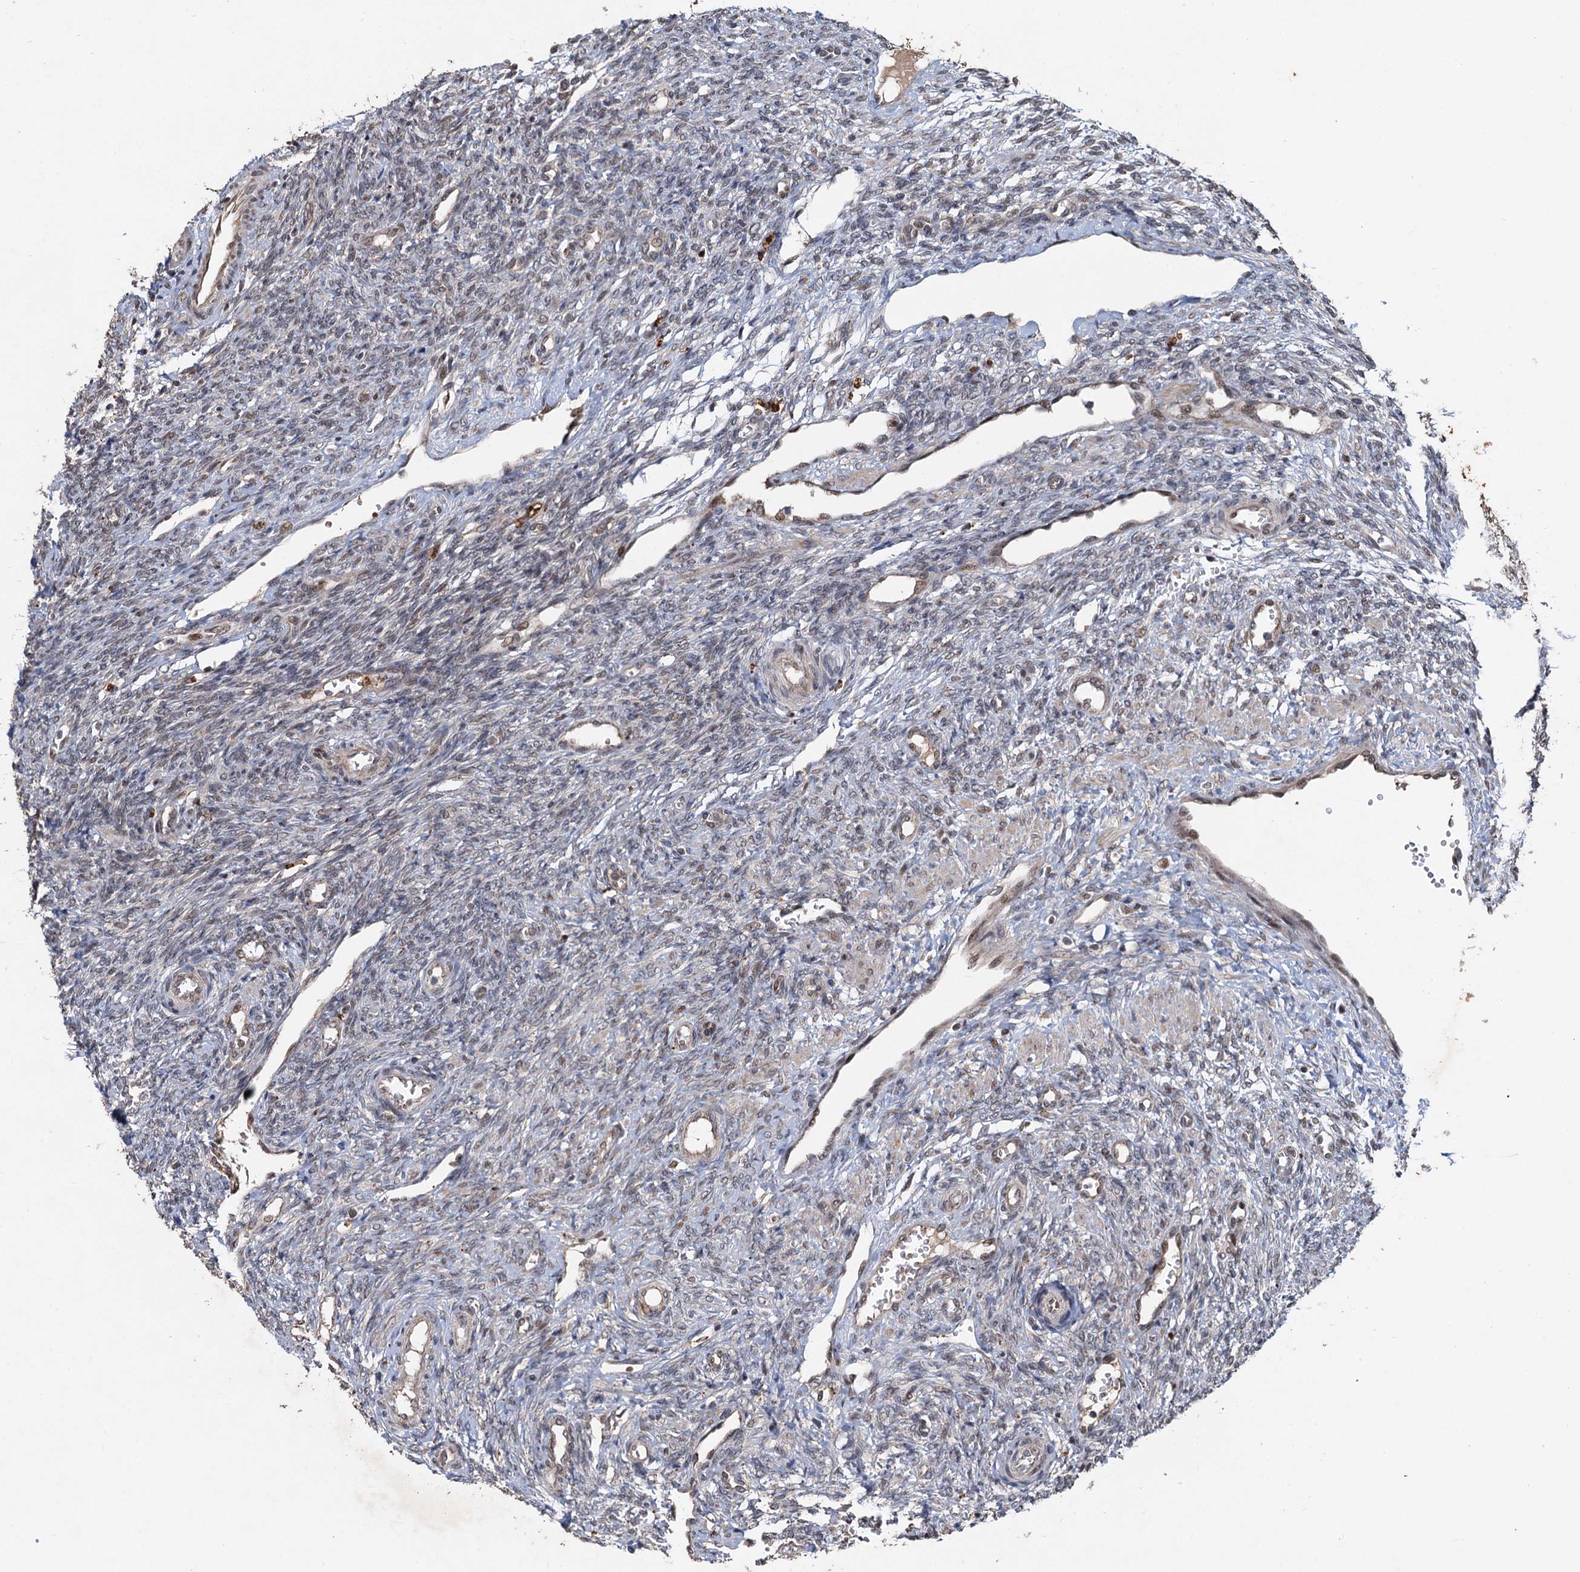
{"staining": {"intensity": "weak", "quantity": "<25%", "location": "nuclear"}, "tissue": "ovary", "cell_type": "Ovarian stroma cells", "image_type": "normal", "snomed": [{"axis": "morphology", "description": "Normal tissue, NOS"}, {"axis": "topography", "description": "Ovary"}], "caption": "An image of ovary stained for a protein reveals no brown staining in ovarian stroma cells. (Stains: DAB immunohistochemistry (IHC) with hematoxylin counter stain, Microscopy: brightfield microscopy at high magnification).", "gene": "REP15", "patient": {"sex": "female", "age": 41}}